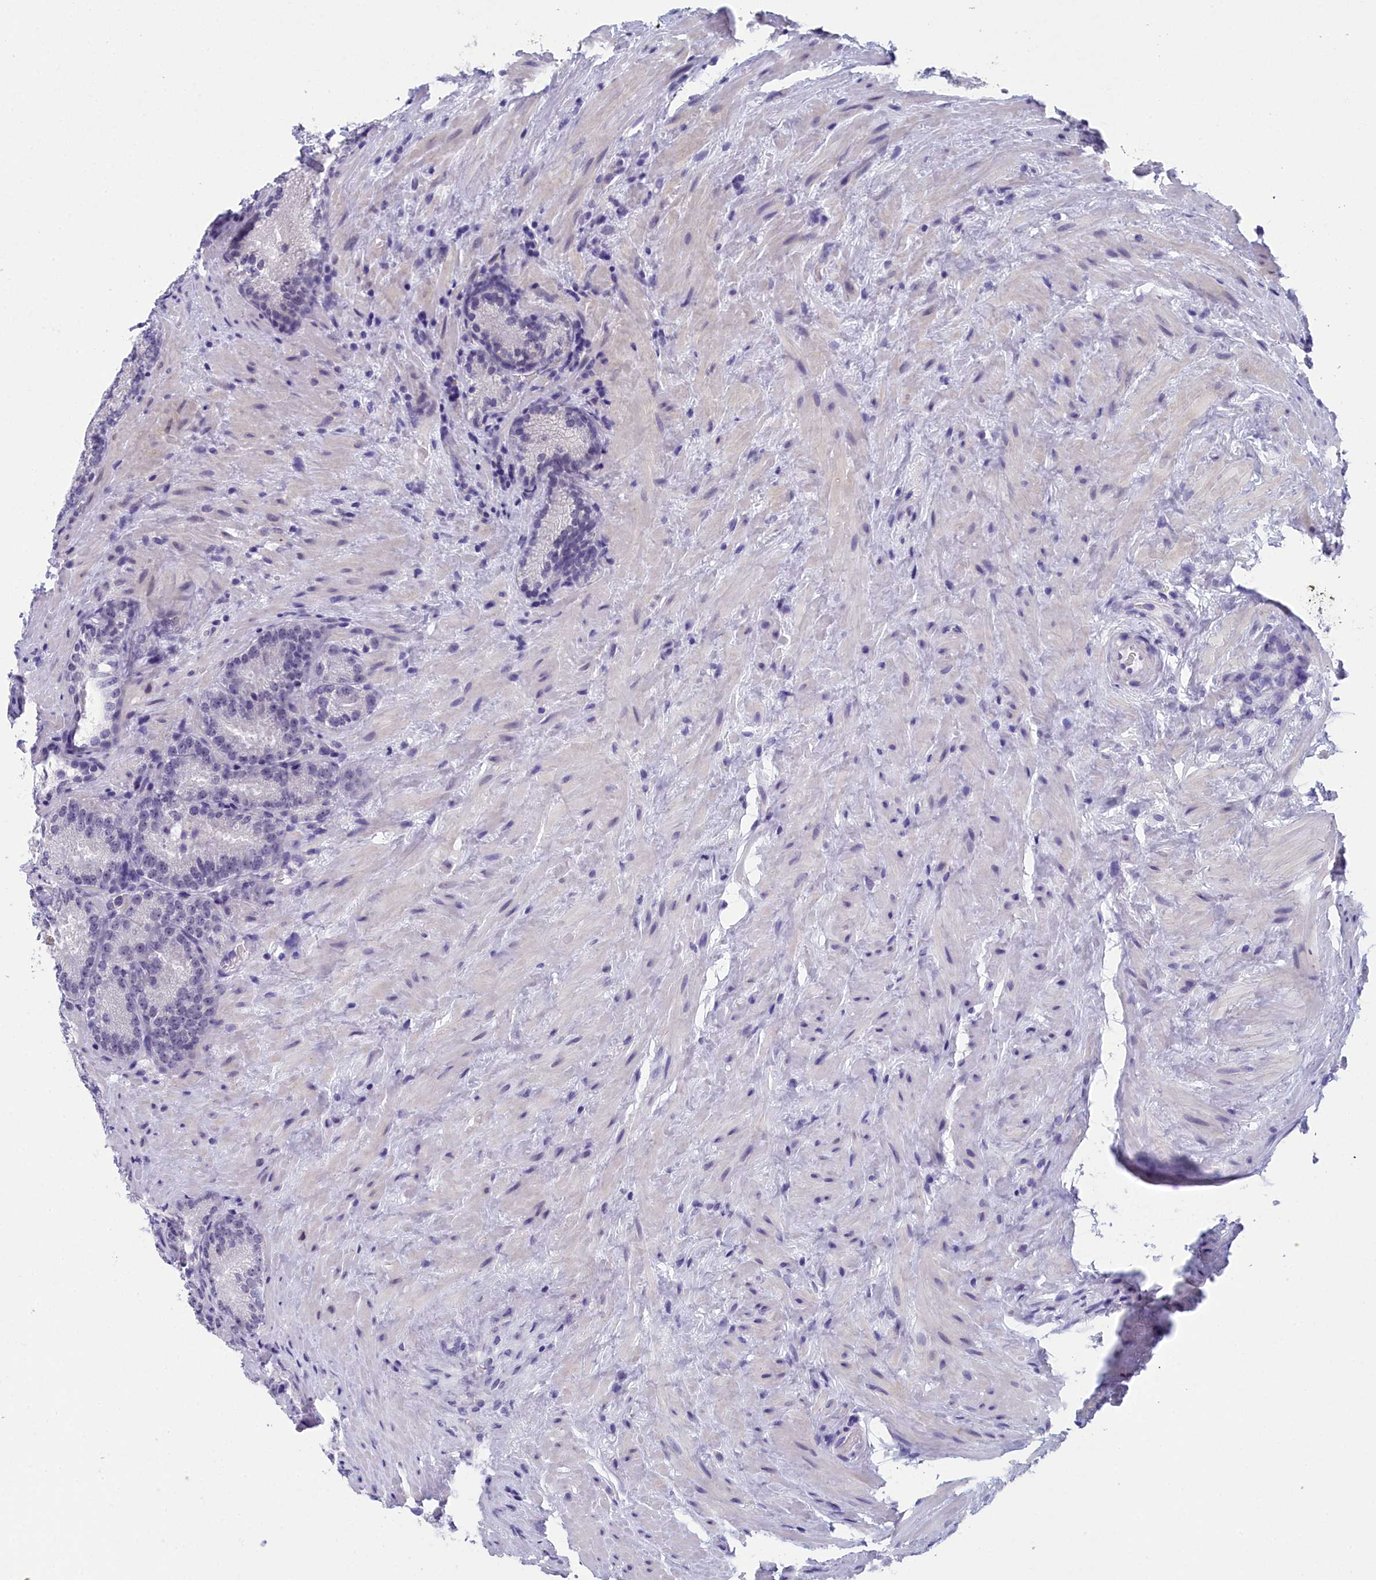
{"staining": {"intensity": "negative", "quantity": "none", "location": "none"}, "tissue": "prostate cancer", "cell_type": "Tumor cells", "image_type": "cancer", "snomed": [{"axis": "morphology", "description": "Adenocarcinoma, Low grade"}, {"axis": "topography", "description": "Prostate"}], "caption": "Tumor cells are negative for protein expression in human adenocarcinoma (low-grade) (prostate).", "gene": "CCDC97", "patient": {"sex": "male", "age": 74}}